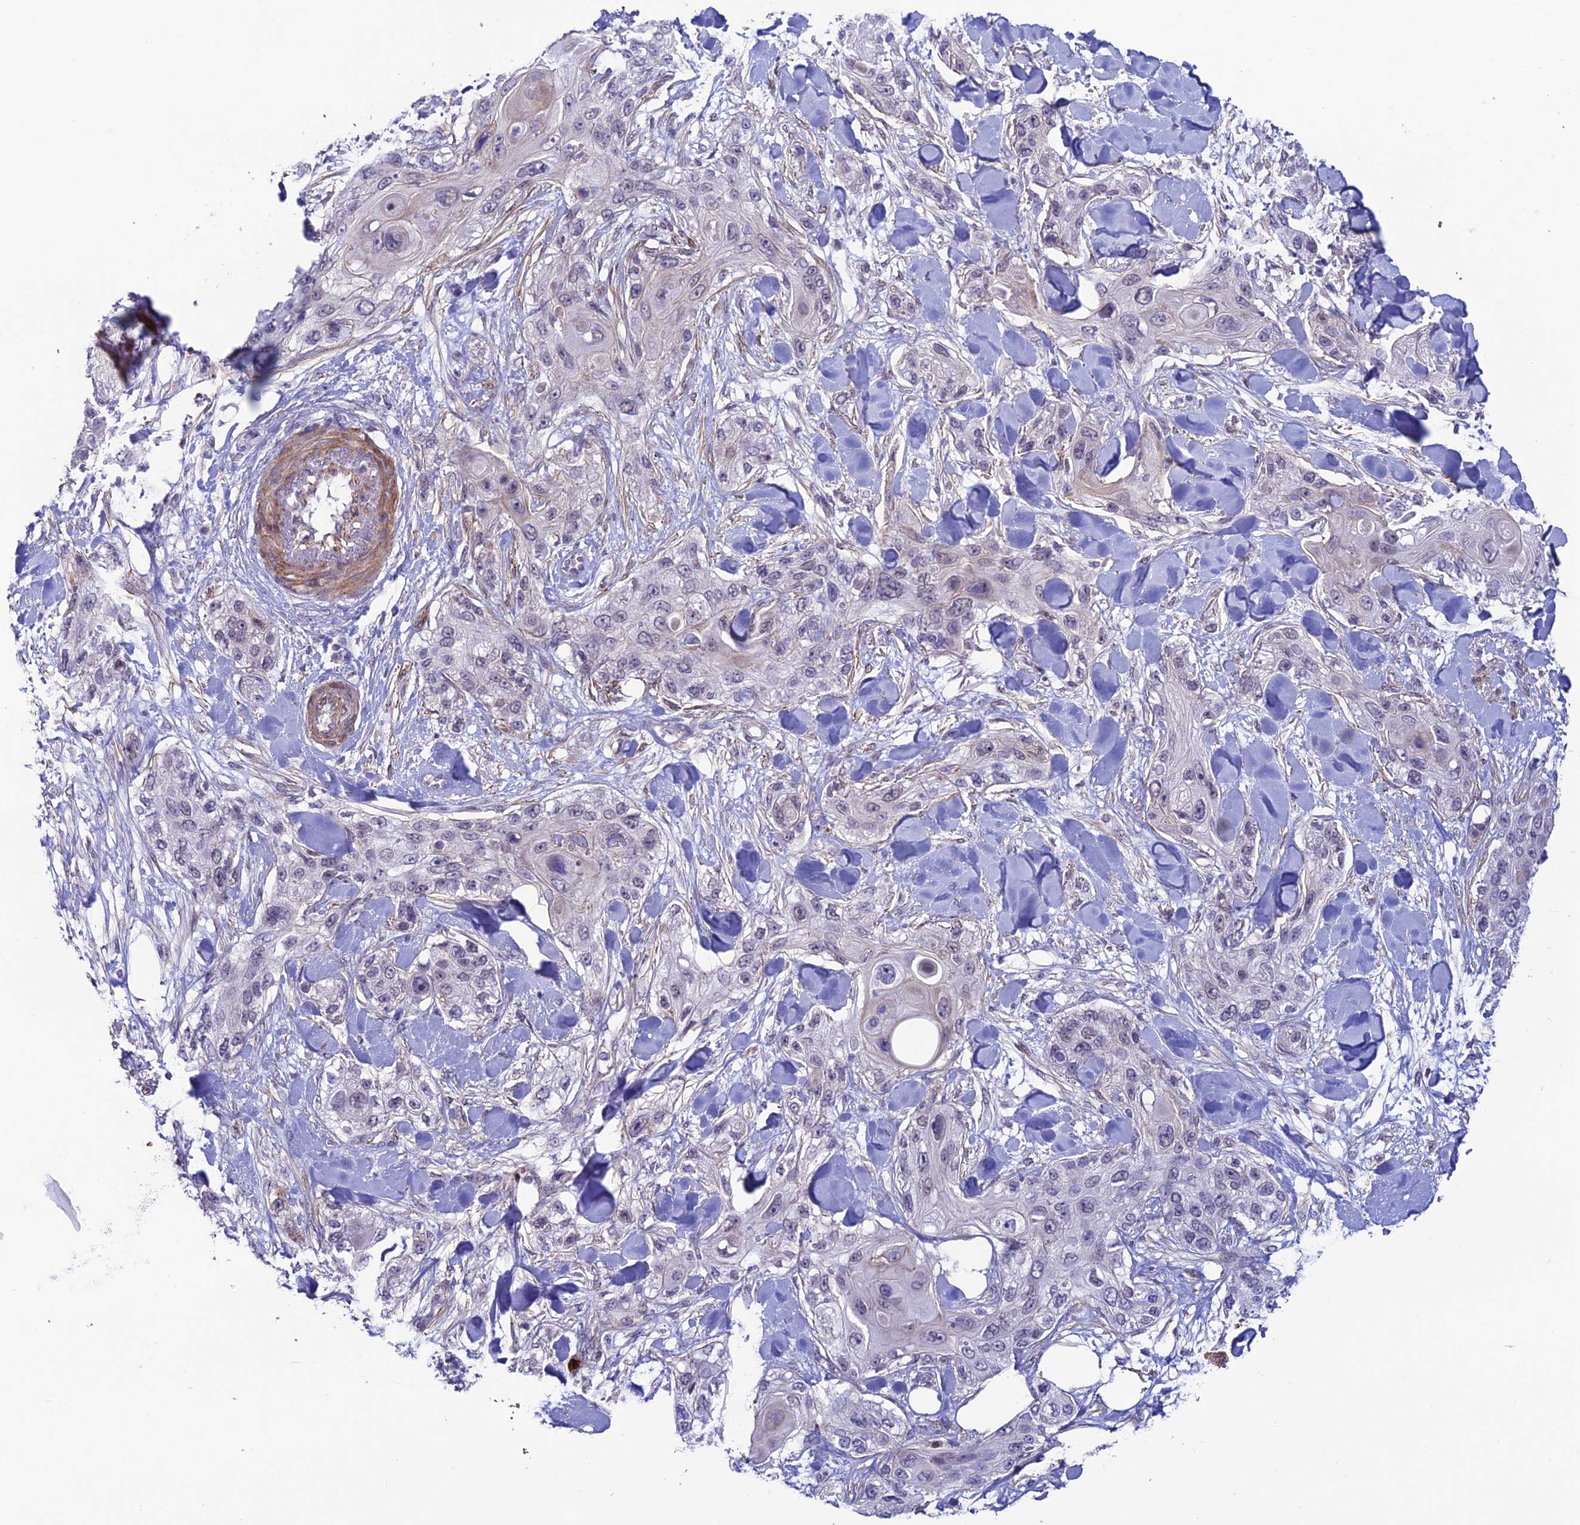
{"staining": {"intensity": "negative", "quantity": "none", "location": "none"}, "tissue": "skin cancer", "cell_type": "Tumor cells", "image_type": "cancer", "snomed": [{"axis": "morphology", "description": "Normal tissue, NOS"}, {"axis": "morphology", "description": "Squamous cell carcinoma, NOS"}, {"axis": "topography", "description": "Skin"}], "caption": "Skin cancer (squamous cell carcinoma) stained for a protein using IHC demonstrates no positivity tumor cells.", "gene": "COL6A6", "patient": {"sex": "male", "age": 72}}